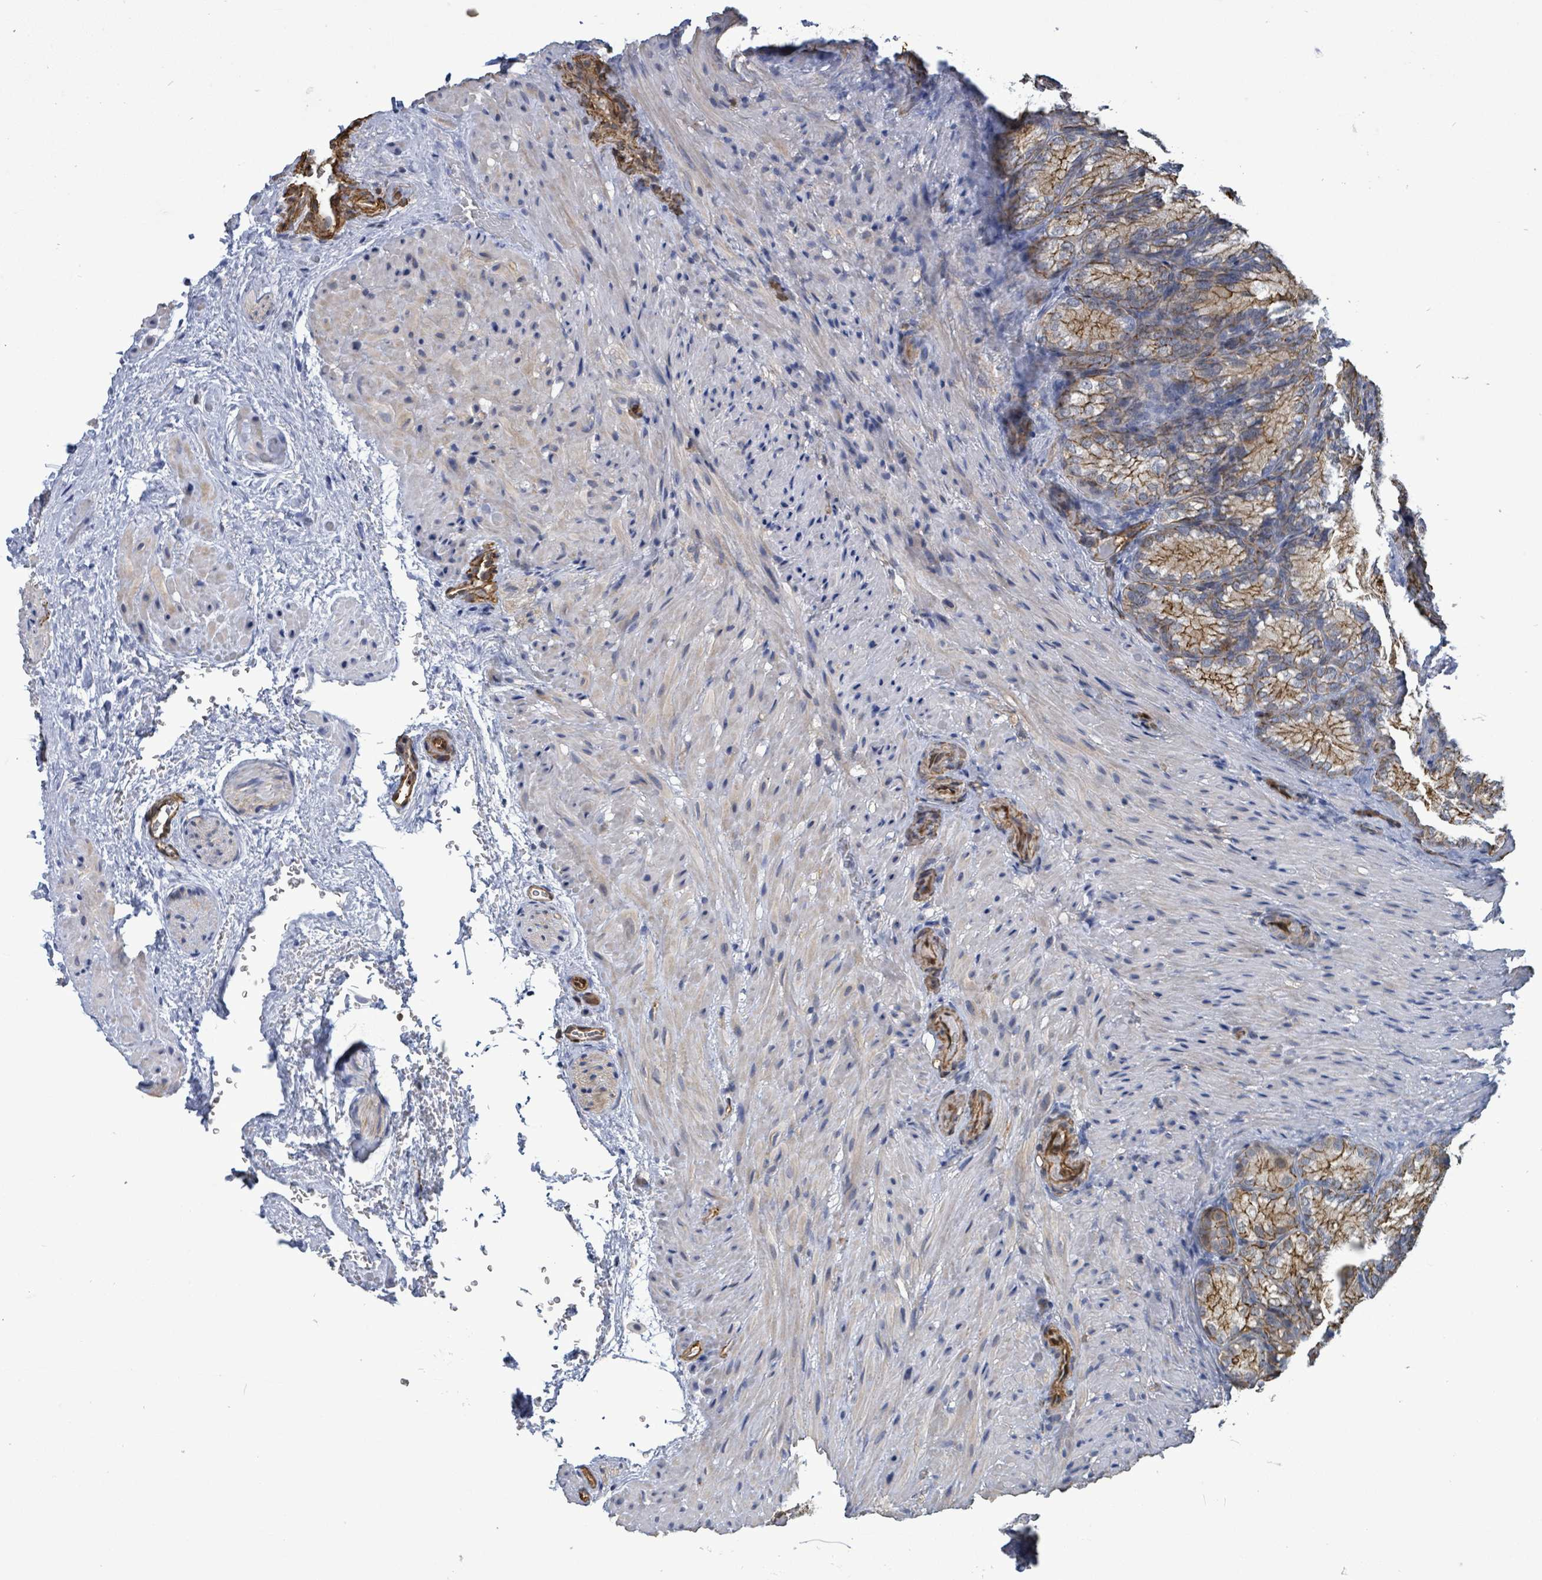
{"staining": {"intensity": "moderate", "quantity": ">75%", "location": "cytoplasmic/membranous"}, "tissue": "seminal vesicle", "cell_type": "Glandular cells", "image_type": "normal", "snomed": [{"axis": "morphology", "description": "Normal tissue, NOS"}, {"axis": "topography", "description": "Seminal veicle"}], "caption": "Seminal vesicle stained with a brown dye demonstrates moderate cytoplasmic/membranous positive staining in about >75% of glandular cells.", "gene": "PRKRIP1", "patient": {"sex": "male", "age": 58}}